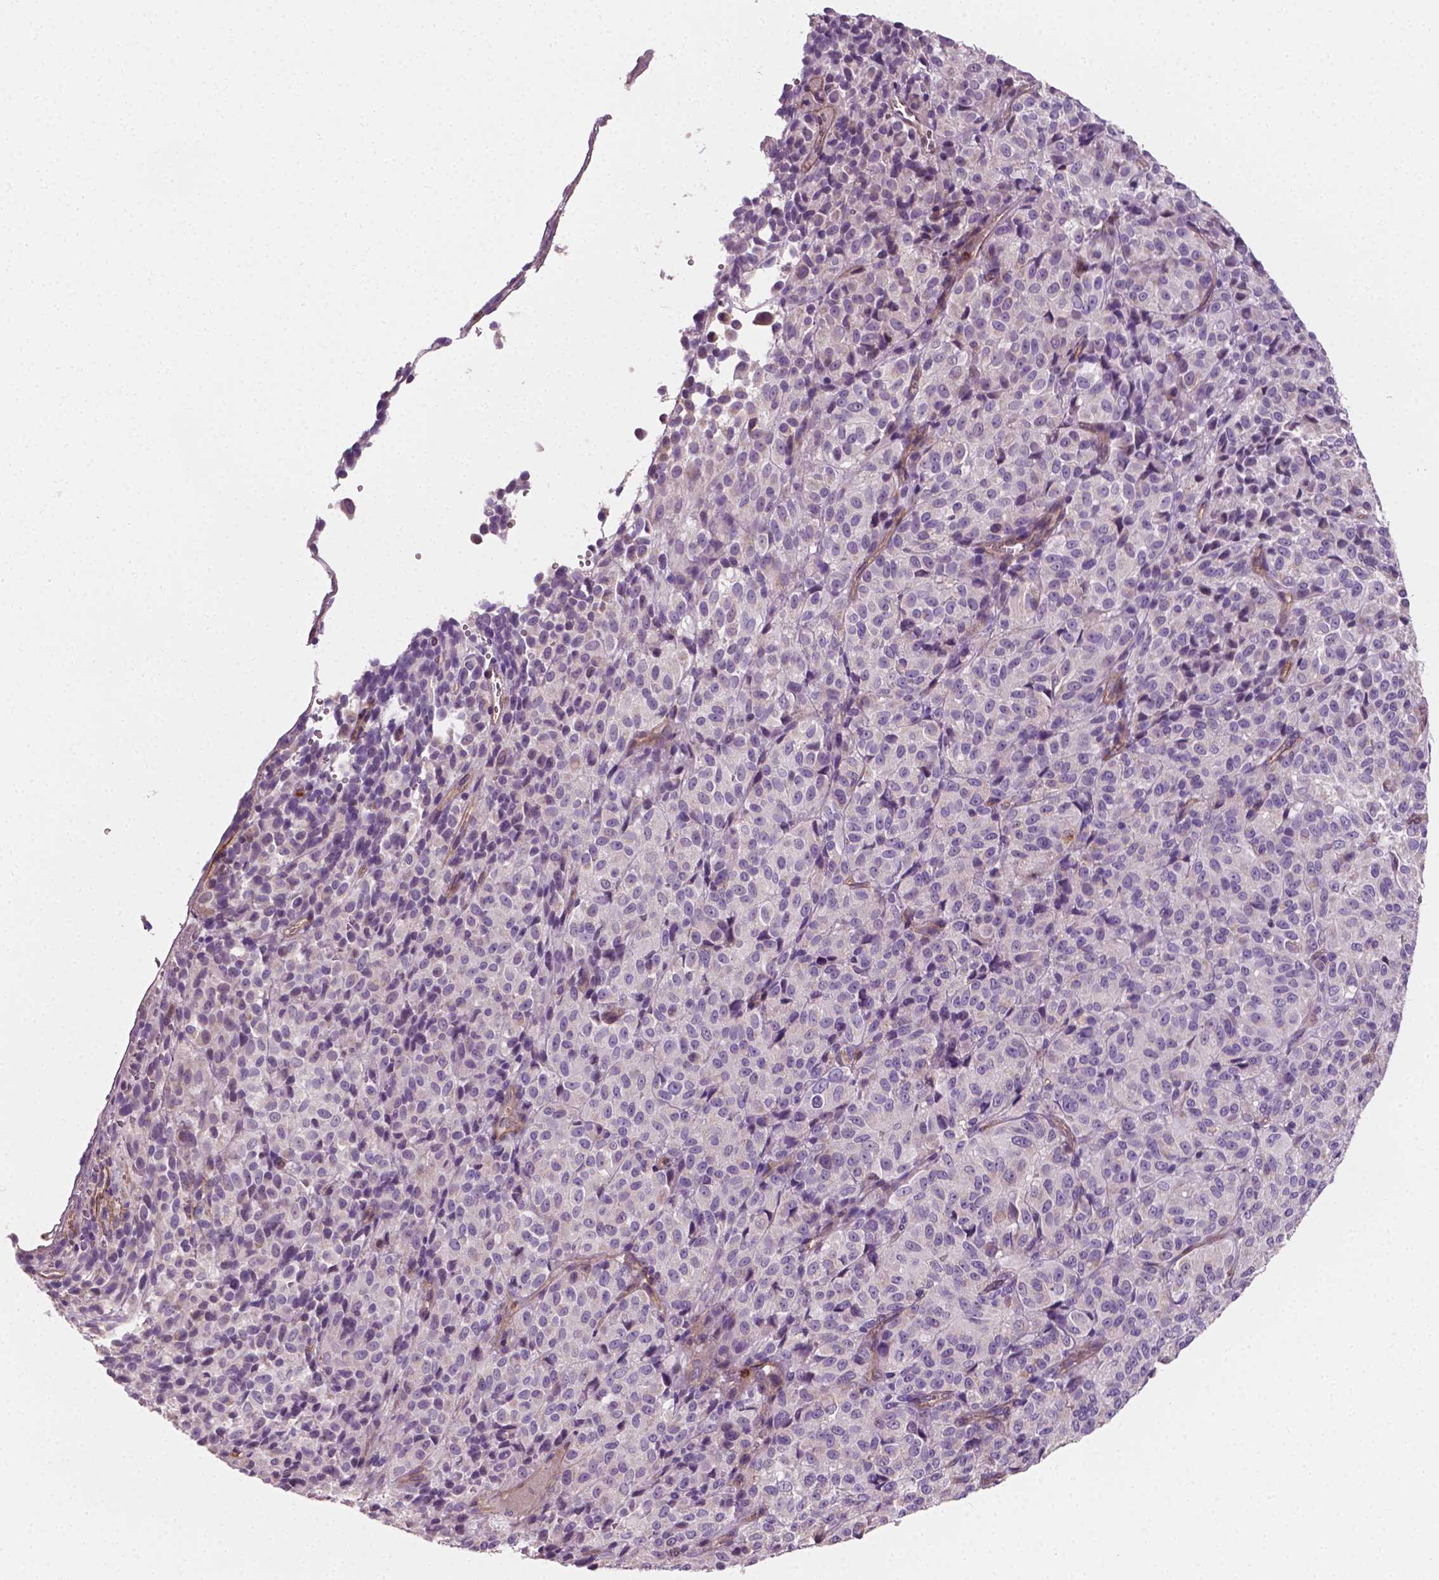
{"staining": {"intensity": "negative", "quantity": "none", "location": "none"}, "tissue": "melanoma", "cell_type": "Tumor cells", "image_type": "cancer", "snomed": [{"axis": "morphology", "description": "Malignant melanoma, Metastatic site"}, {"axis": "topography", "description": "Brain"}], "caption": "Melanoma was stained to show a protein in brown. There is no significant positivity in tumor cells. (DAB (3,3'-diaminobenzidine) immunohistochemistry (IHC), high magnification).", "gene": "PTX3", "patient": {"sex": "female", "age": 56}}